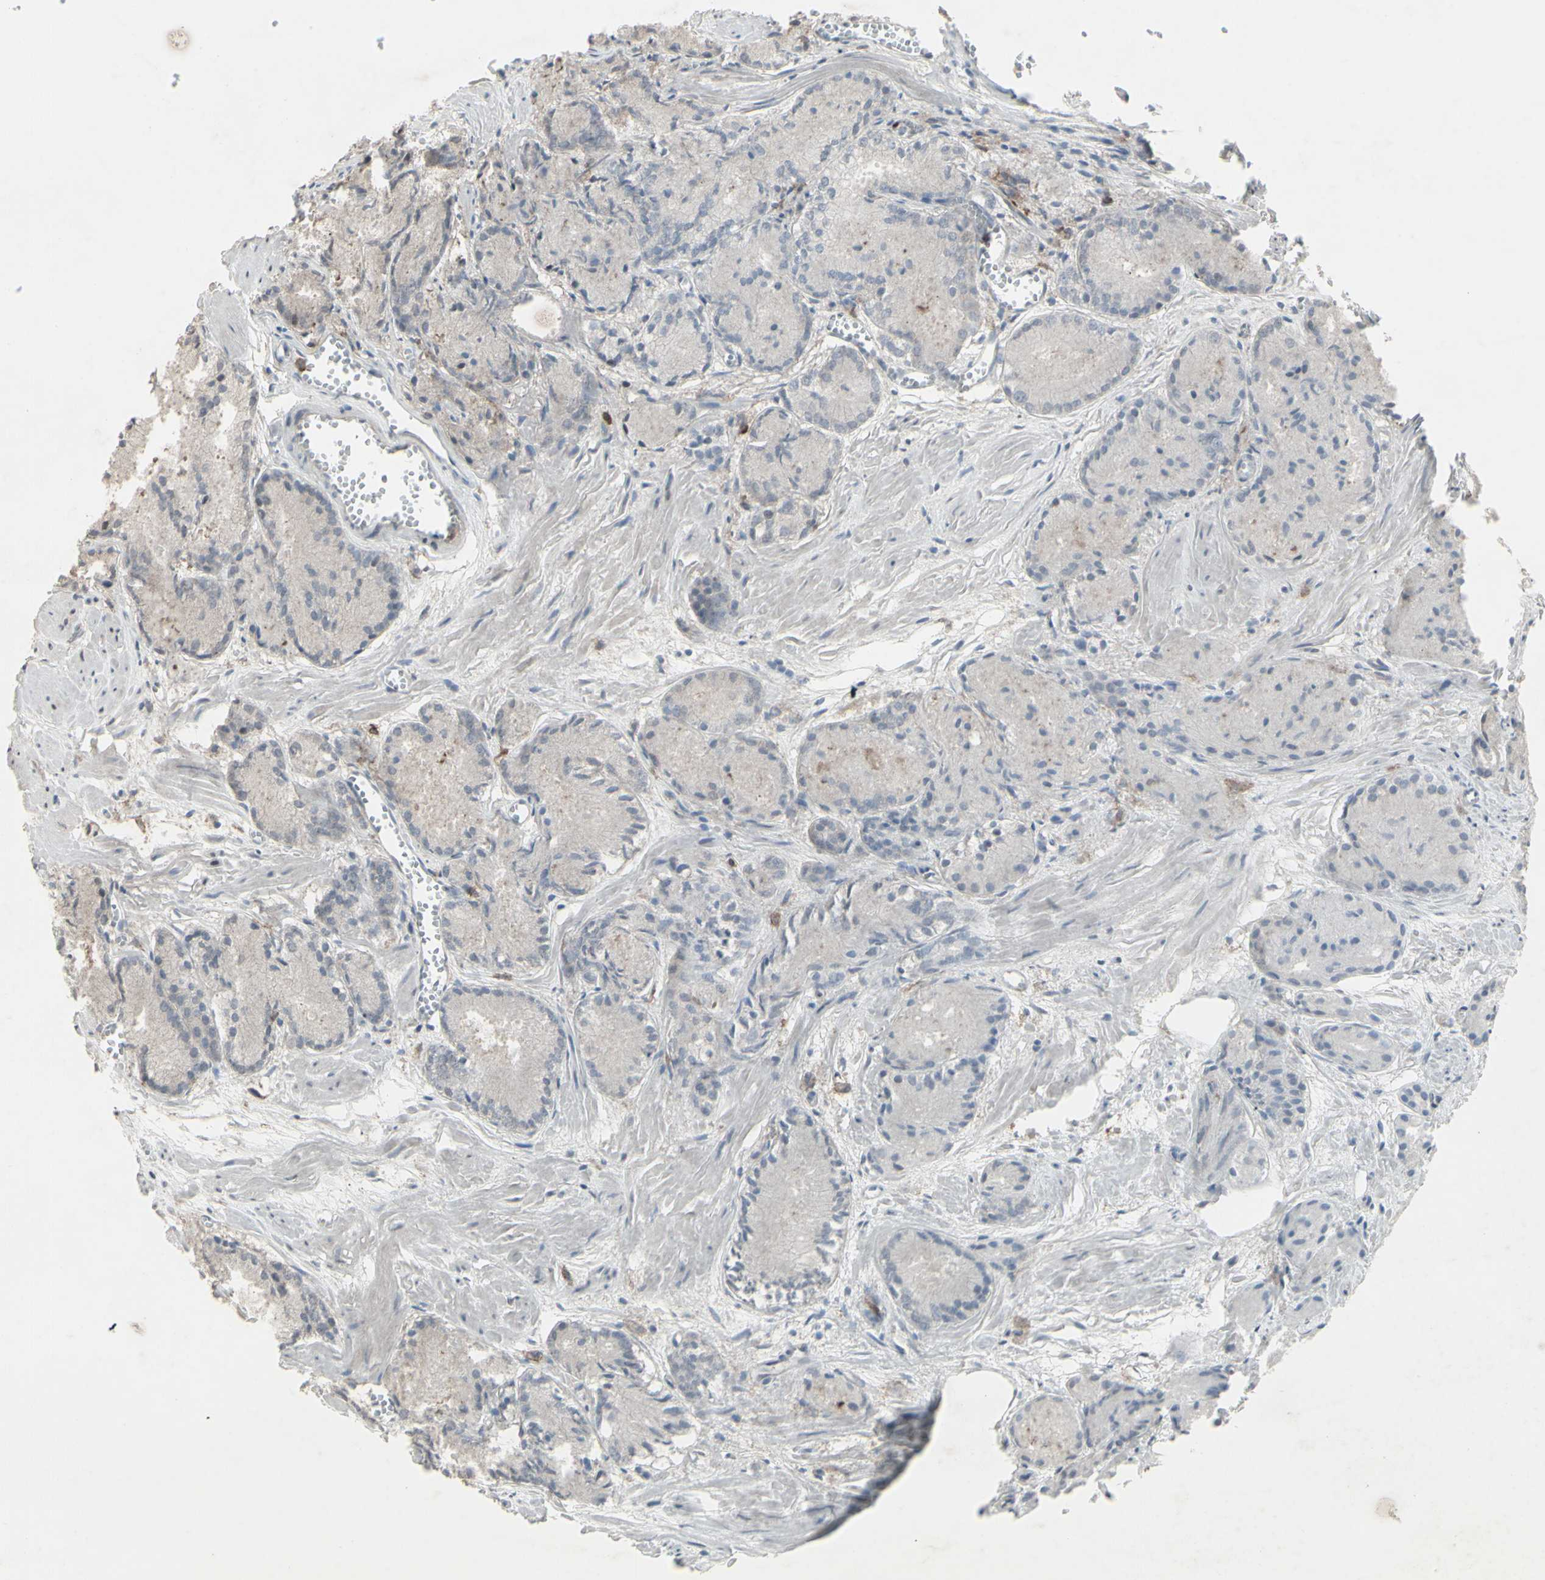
{"staining": {"intensity": "negative", "quantity": "none", "location": "none"}, "tissue": "prostate cancer", "cell_type": "Tumor cells", "image_type": "cancer", "snomed": [{"axis": "morphology", "description": "Adenocarcinoma, Low grade"}, {"axis": "topography", "description": "Prostate"}], "caption": "There is no significant staining in tumor cells of prostate low-grade adenocarcinoma.", "gene": "CD33", "patient": {"sex": "male", "age": 72}}